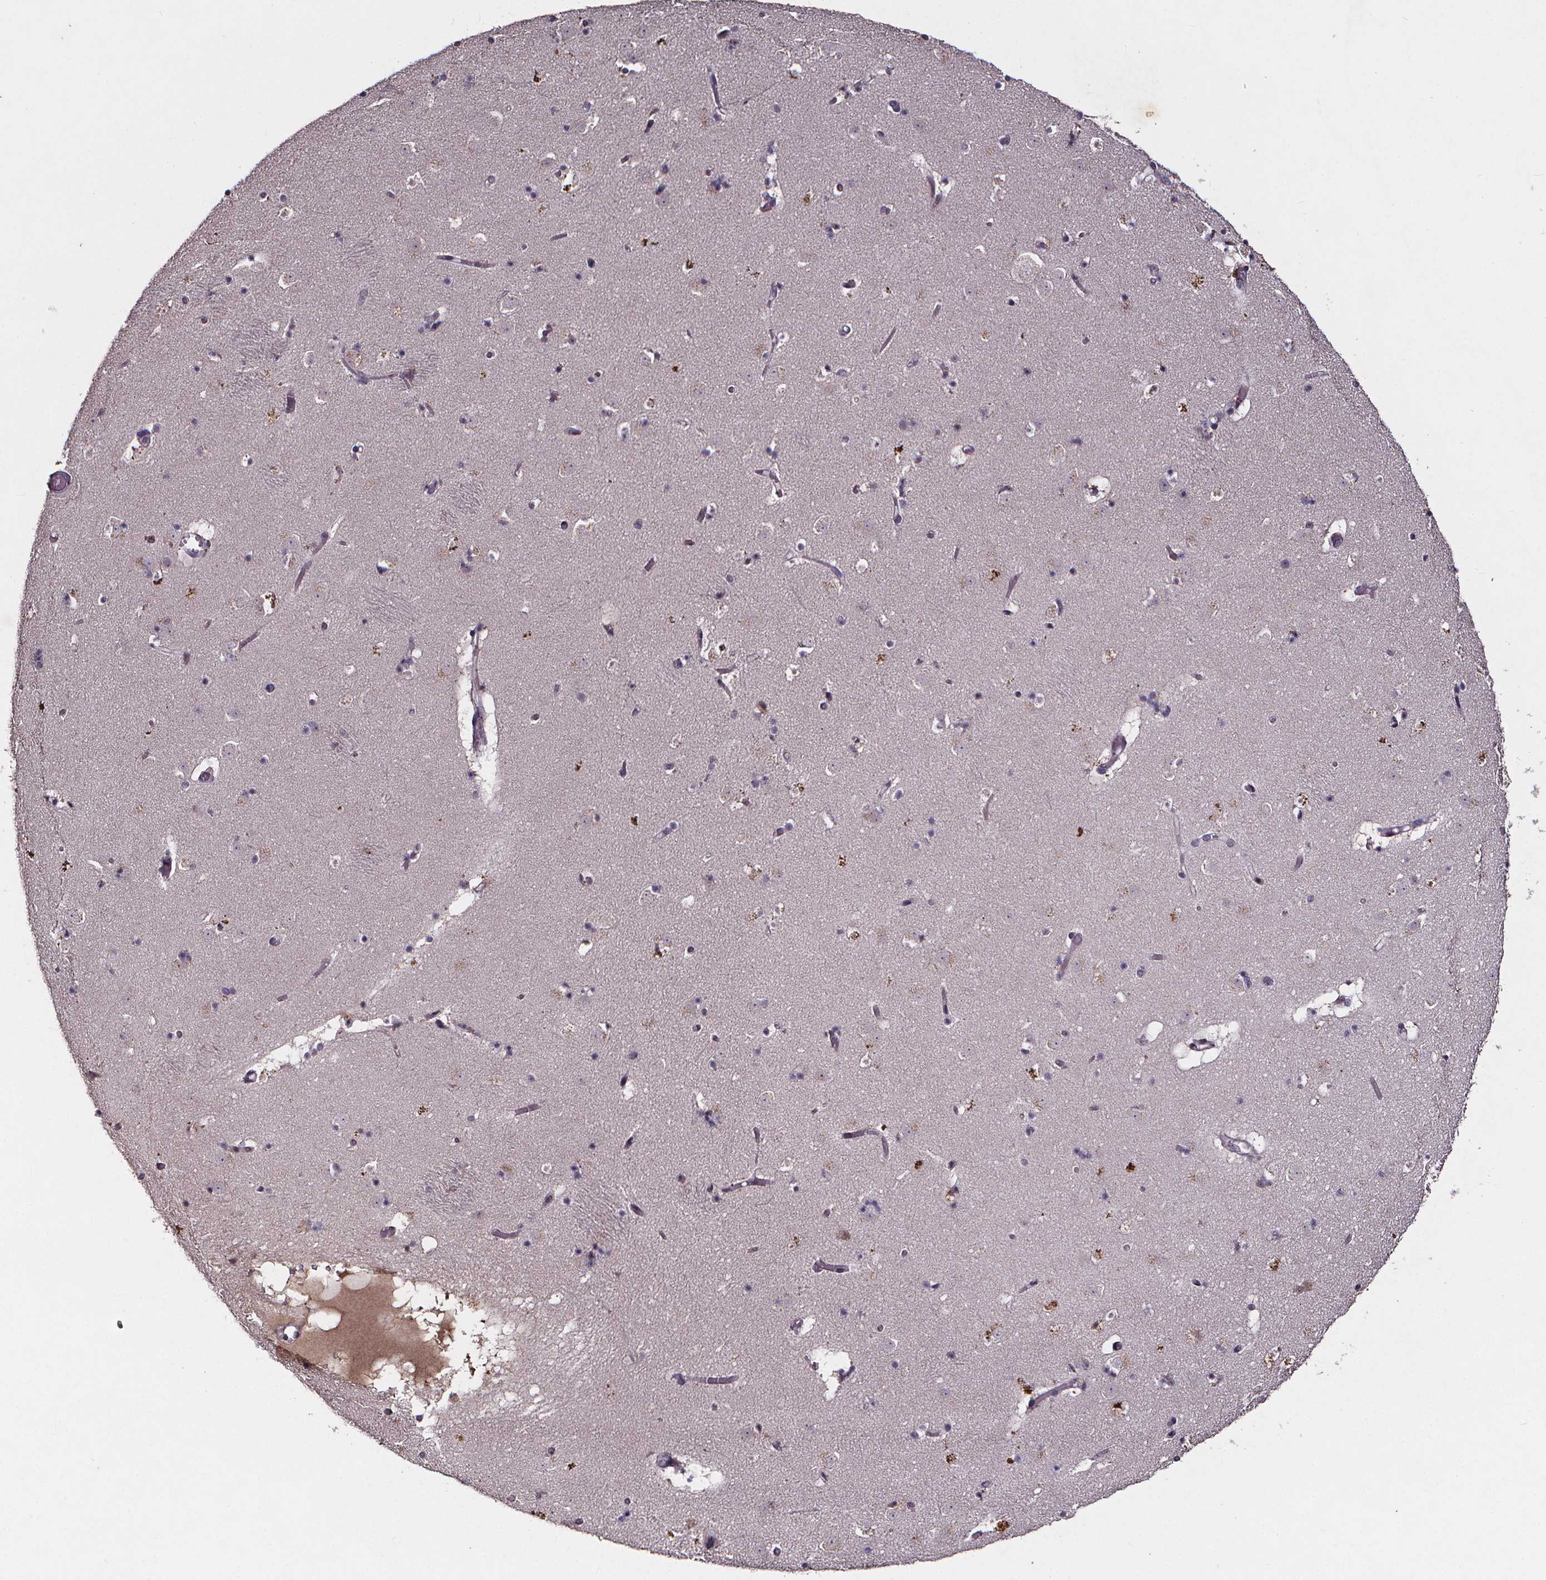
{"staining": {"intensity": "negative", "quantity": "none", "location": "none"}, "tissue": "caudate", "cell_type": "Glial cells", "image_type": "normal", "snomed": [{"axis": "morphology", "description": "Normal tissue, NOS"}, {"axis": "topography", "description": "Lateral ventricle wall"}], "caption": "IHC image of normal caudate stained for a protein (brown), which displays no staining in glial cells.", "gene": "SPAG8", "patient": {"sex": "female", "age": 42}}